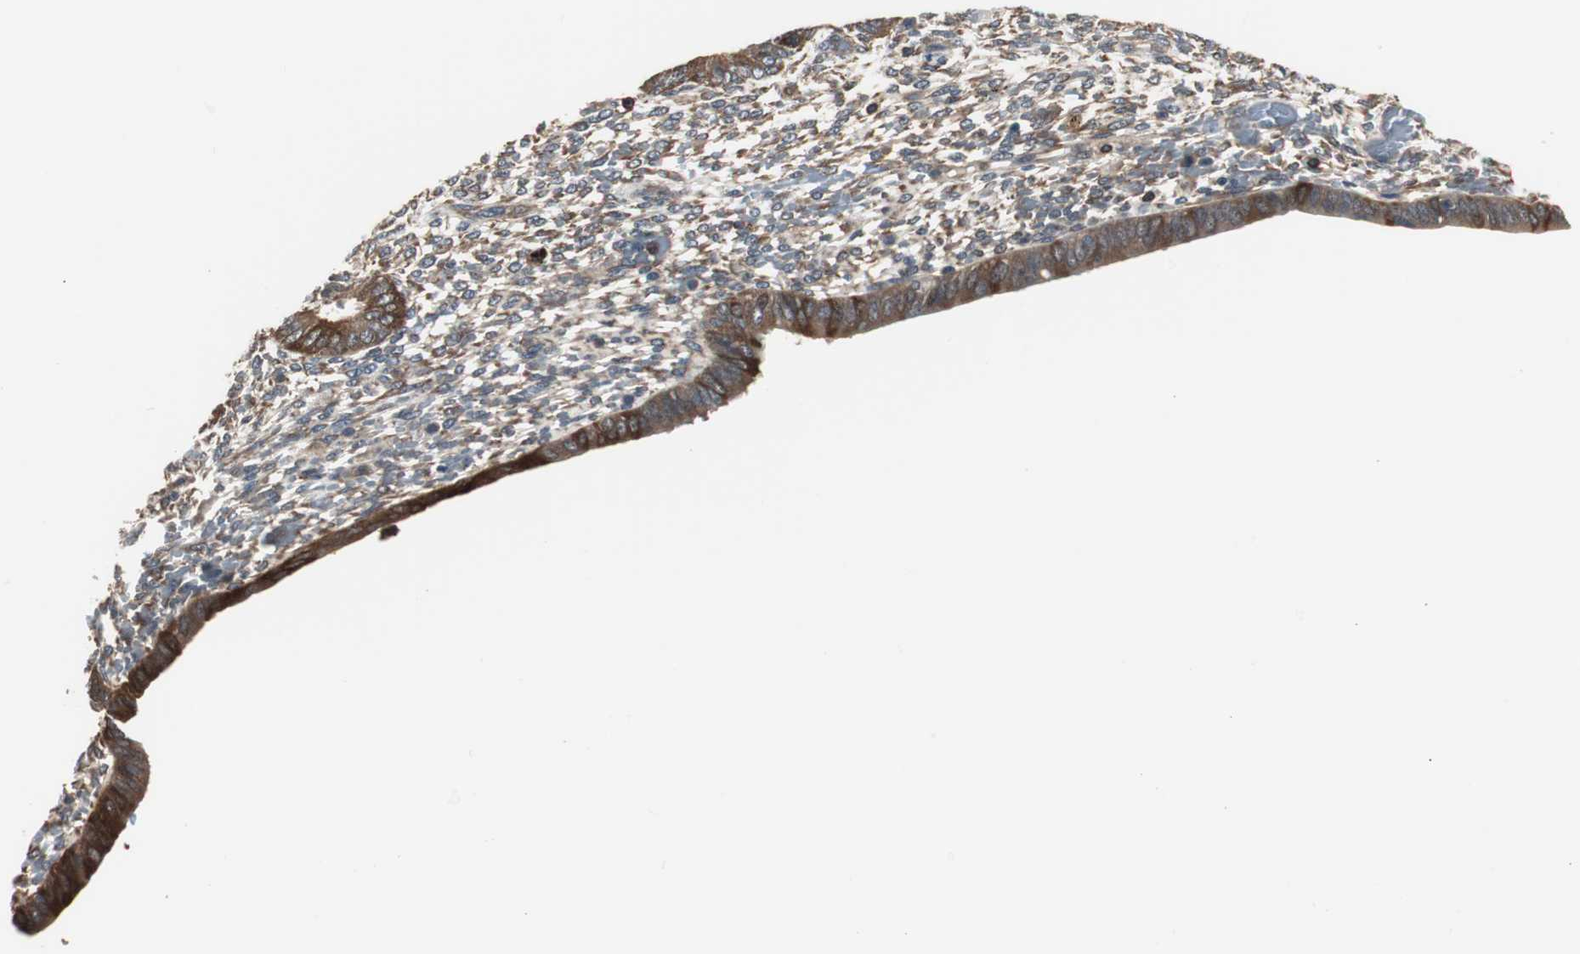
{"staining": {"intensity": "moderate", "quantity": "25%-75%", "location": "cytoplasmic/membranous"}, "tissue": "endometrium", "cell_type": "Cells in endometrial stroma", "image_type": "normal", "snomed": [{"axis": "morphology", "description": "Normal tissue, NOS"}, {"axis": "topography", "description": "Endometrium"}], "caption": "This is an image of immunohistochemistry (IHC) staining of unremarkable endometrium, which shows moderate staining in the cytoplasmic/membranous of cells in endometrial stroma.", "gene": "CAPNS1", "patient": {"sex": "female", "age": 42}}